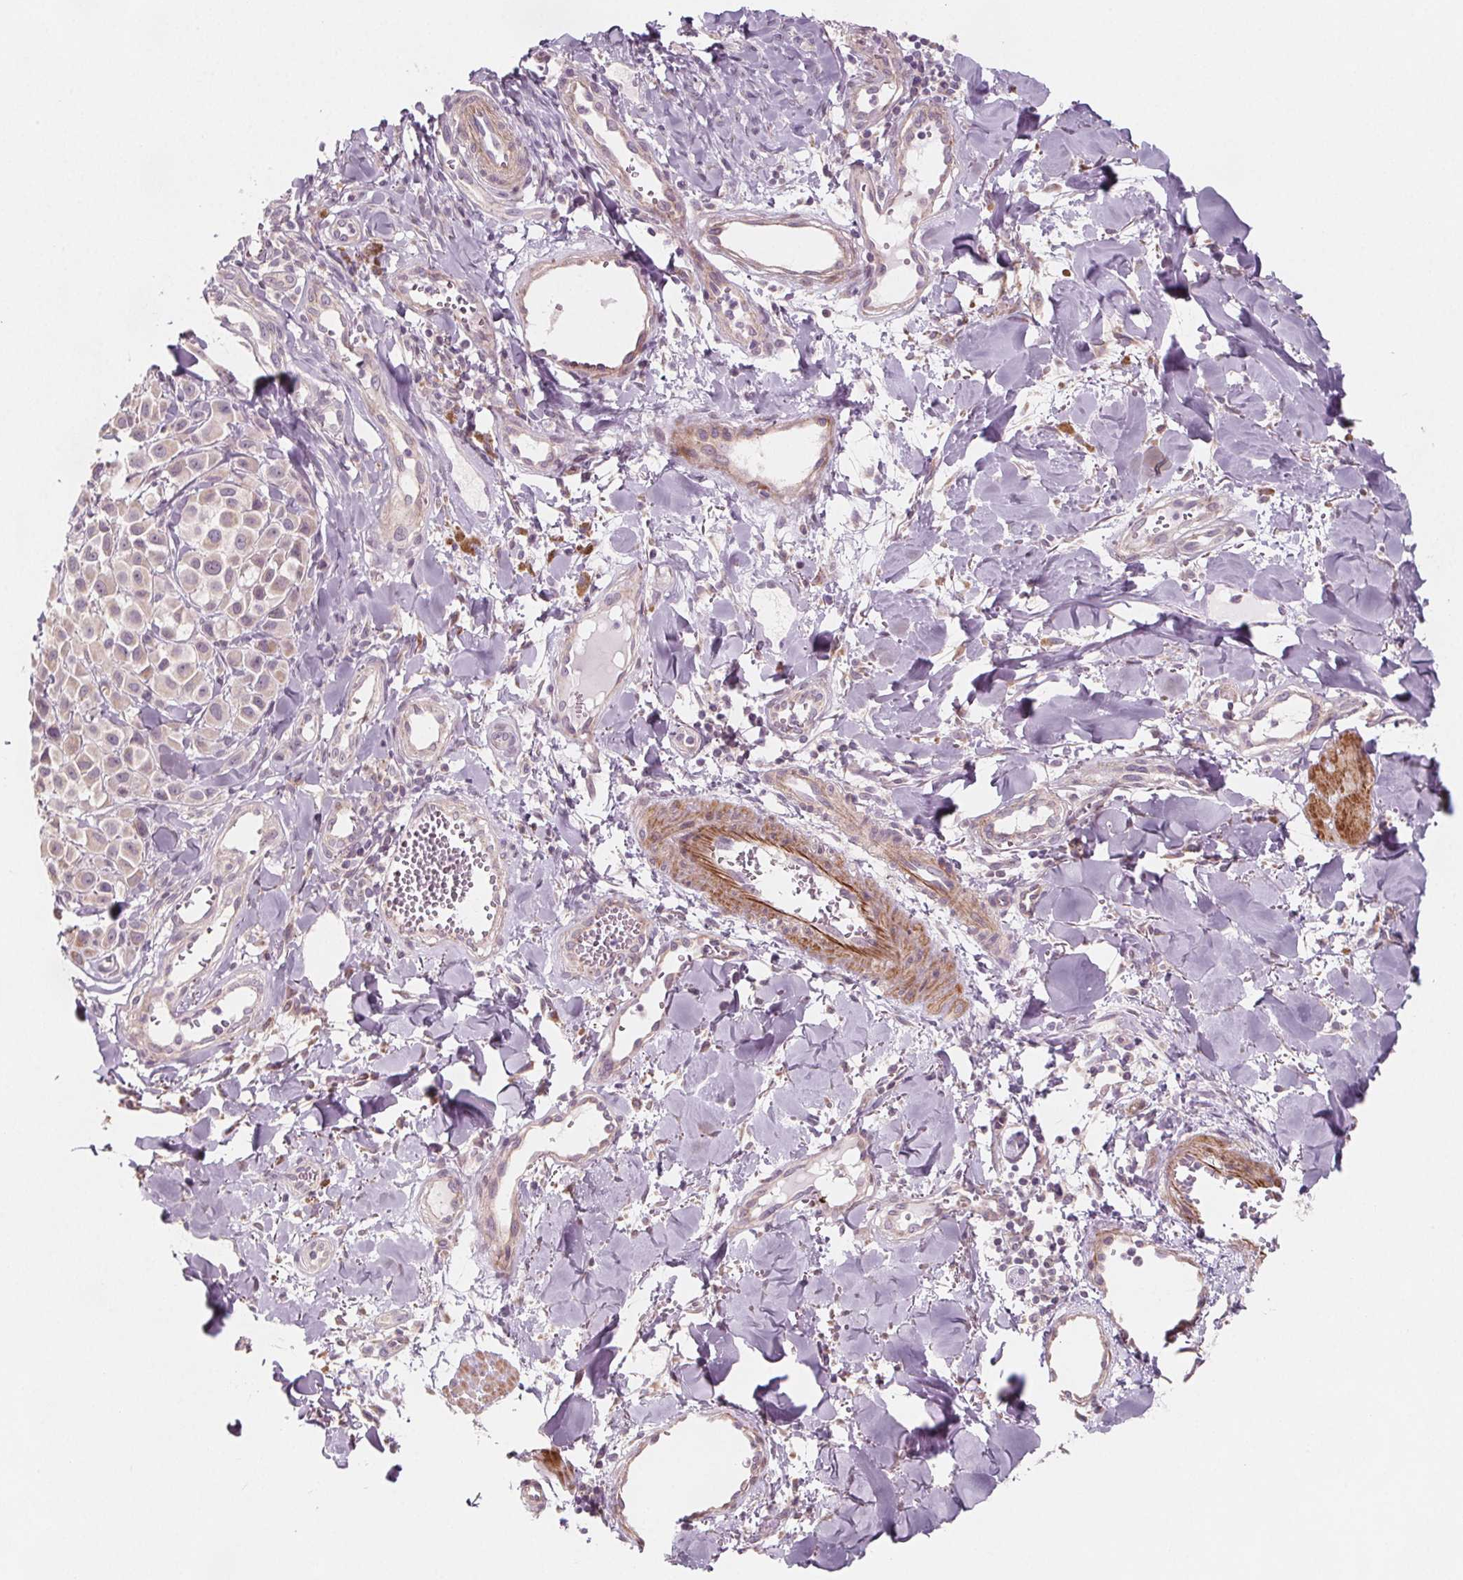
{"staining": {"intensity": "weak", "quantity": "<25%", "location": "cytoplasmic/membranous"}, "tissue": "melanoma", "cell_type": "Tumor cells", "image_type": "cancer", "snomed": [{"axis": "morphology", "description": "Malignant melanoma, NOS"}, {"axis": "topography", "description": "Skin"}], "caption": "Image shows no significant protein positivity in tumor cells of malignant melanoma.", "gene": "ADAM33", "patient": {"sex": "male", "age": 77}}